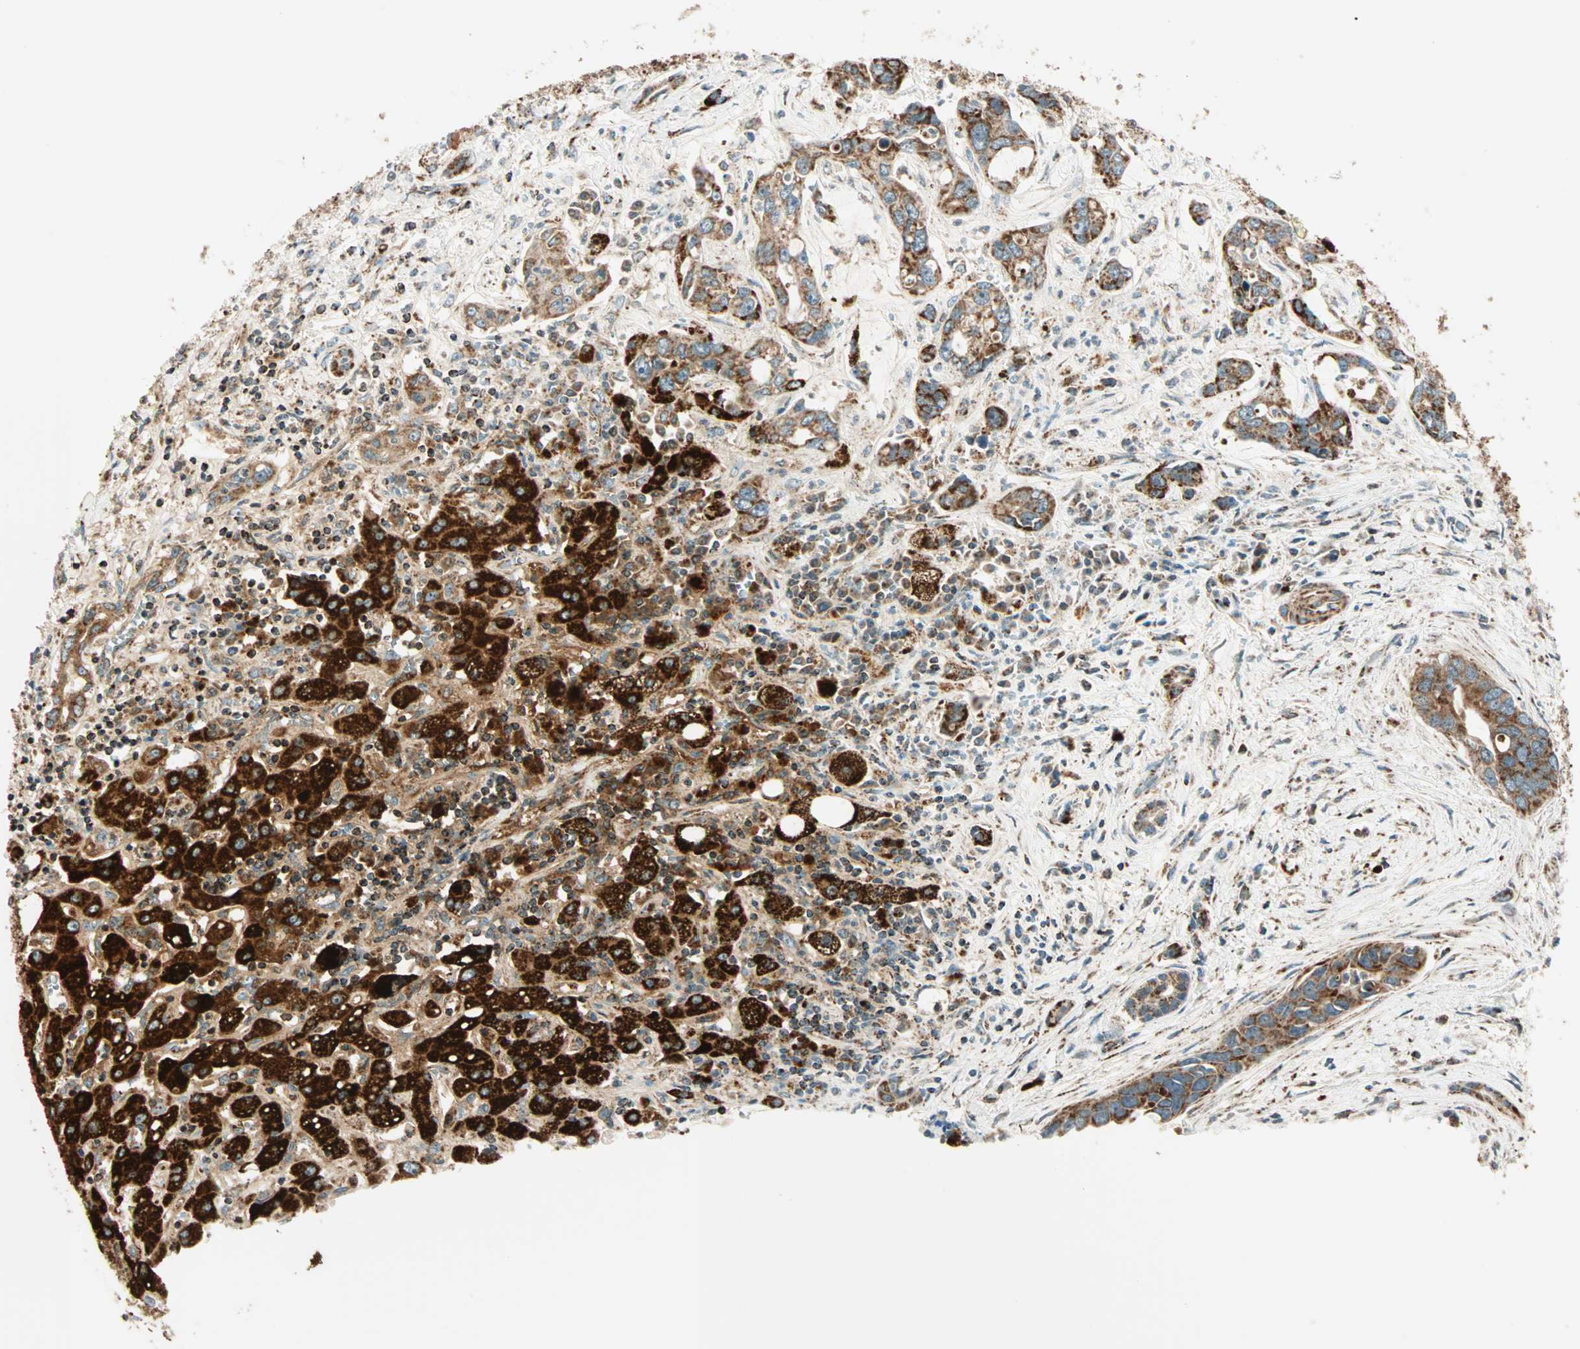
{"staining": {"intensity": "strong", "quantity": "25%-75%", "location": "cytoplasmic/membranous"}, "tissue": "liver cancer", "cell_type": "Tumor cells", "image_type": "cancer", "snomed": [{"axis": "morphology", "description": "Cholangiocarcinoma"}, {"axis": "topography", "description": "Liver"}], "caption": "Liver cancer was stained to show a protein in brown. There is high levels of strong cytoplasmic/membranous staining in about 25%-75% of tumor cells.", "gene": "SPRY4", "patient": {"sex": "female", "age": 65}}